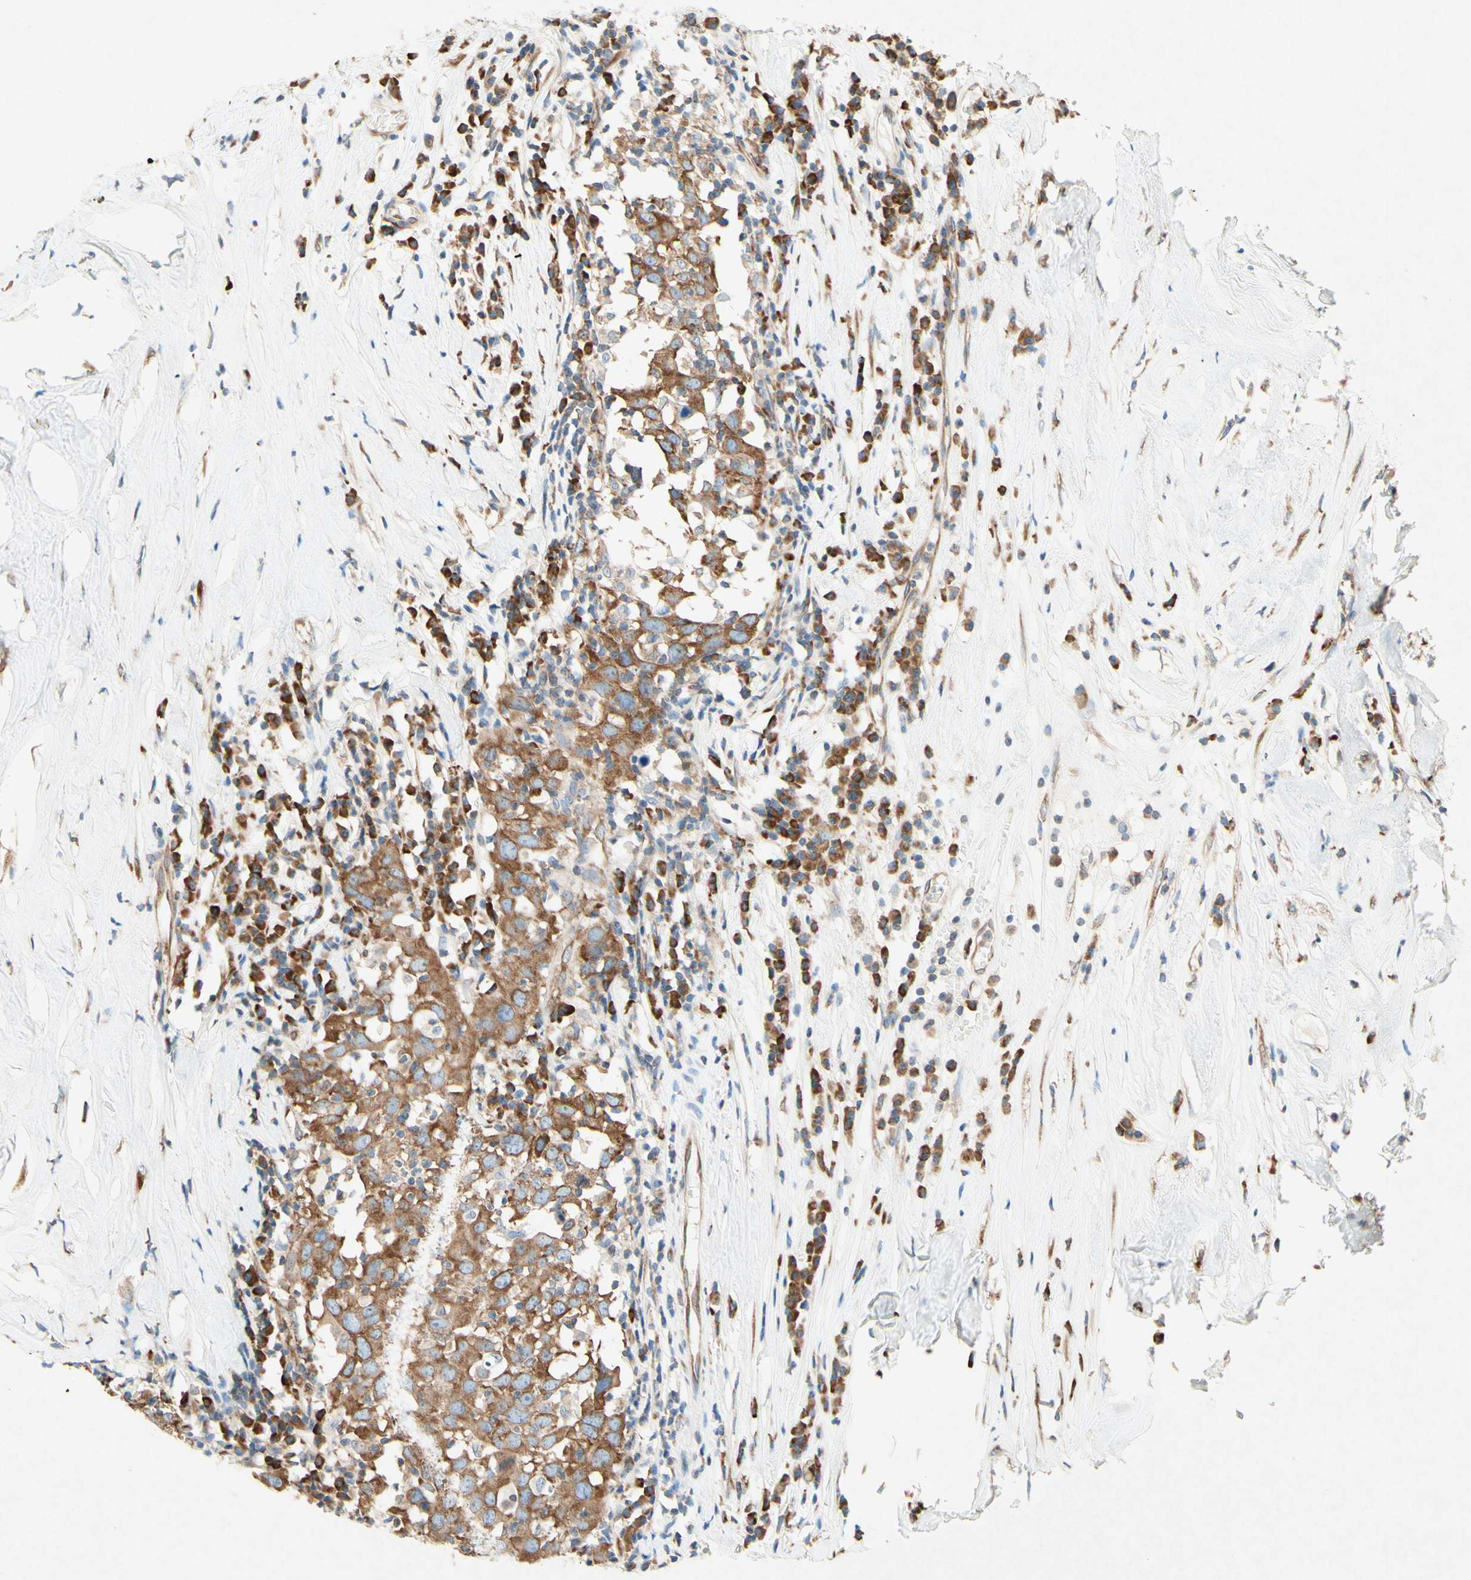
{"staining": {"intensity": "moderate", "quantity": "25%-75%", "location": "cytoplasmic/membranous"}, "tissue": "head and neck cancer", "cell_type": "Tumor cells", "image_type": "cancer", "snomed": [{"axis": "morphology", "description": "Adenocarcinoma, NOS"}, {"axis": "topography", "description": "Salivary gland"}, {"axis": "topography", "description": "Head-Neck"}], "caption": "The histopathology image reveals a brown stain indicating the presence of a protein in the cytoplasmic/membranous of tumor cells in head and neck cancer.", "gene": "PABPC1", "patient": {"sex": "female", "age": 65}}